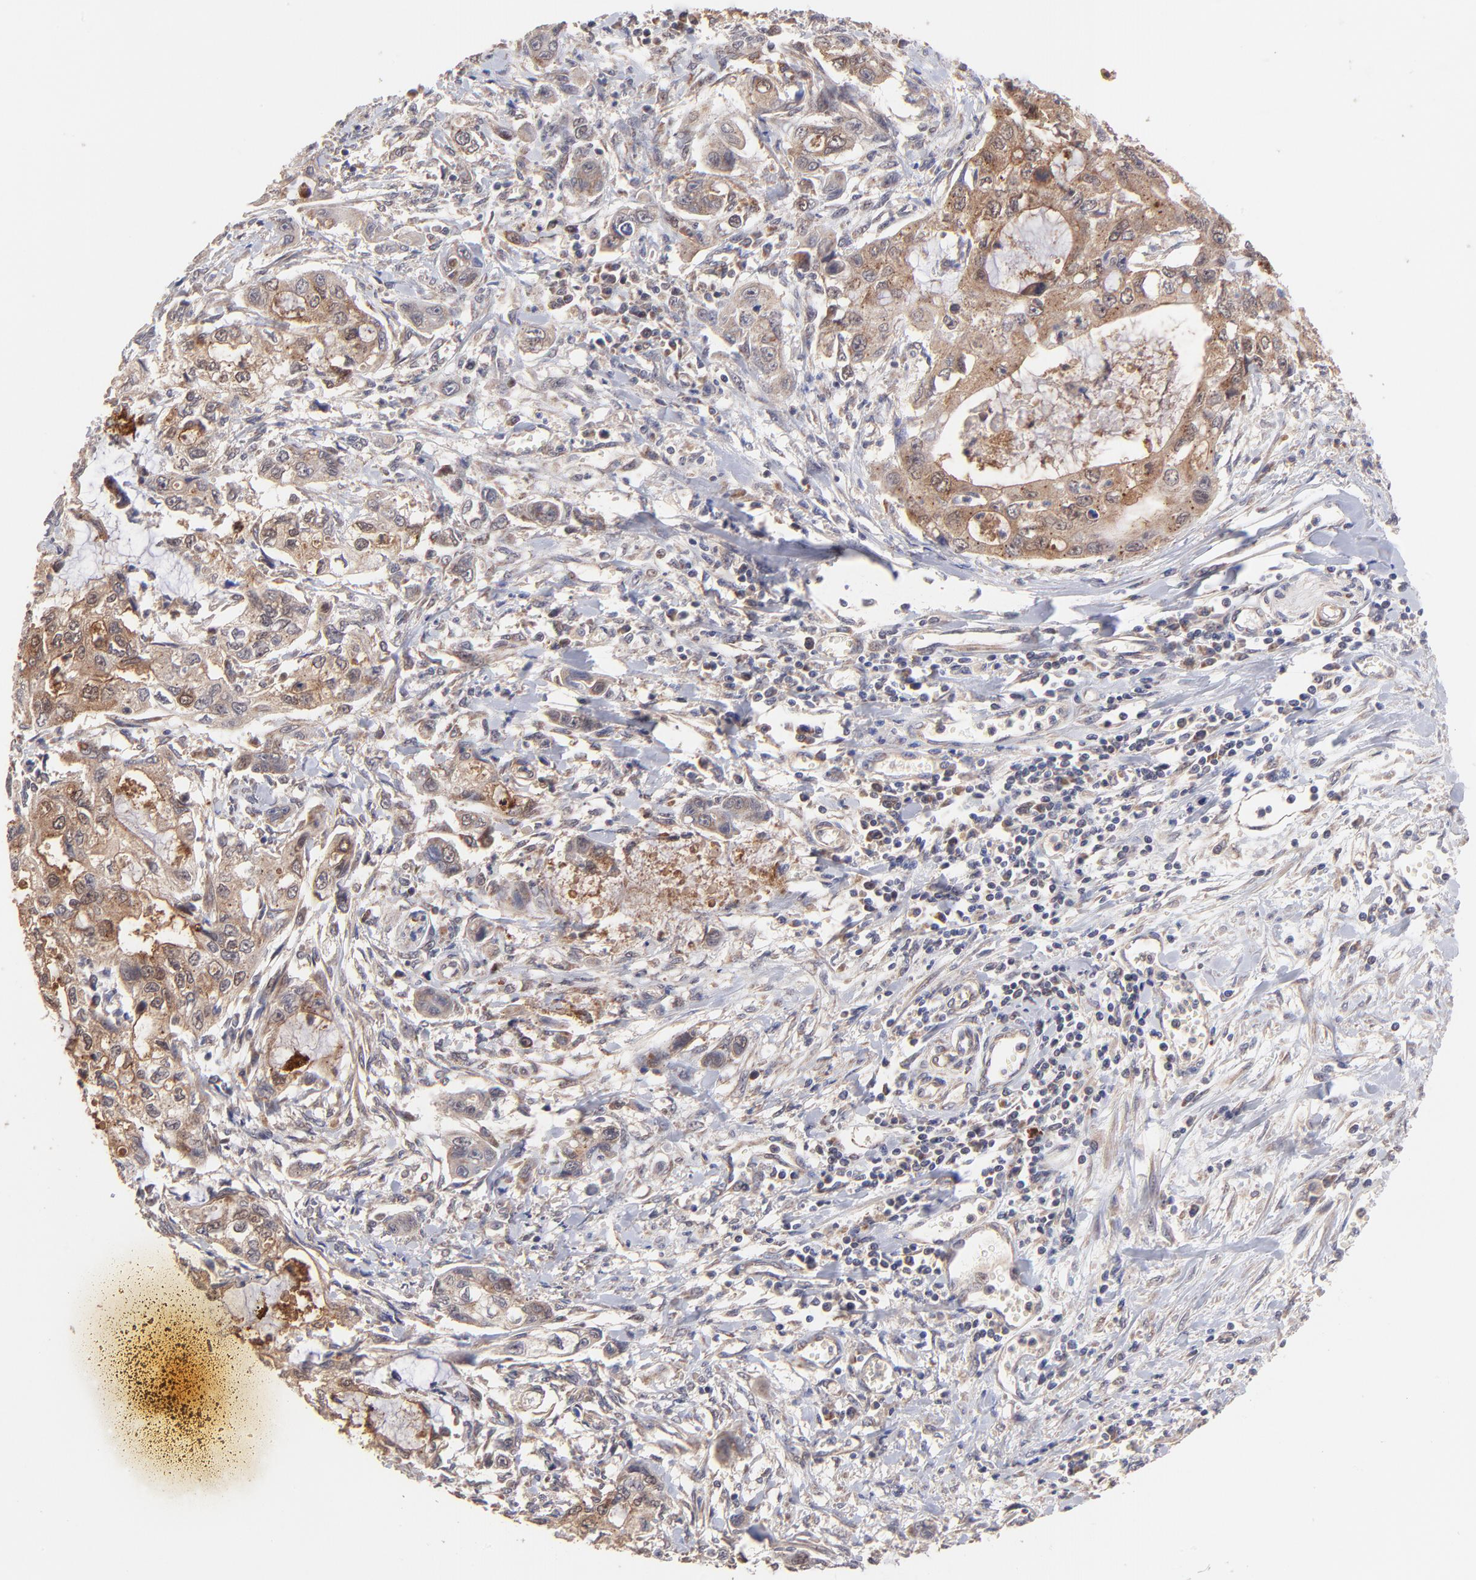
{"staining": {"intensity": "moderate", "quantity": ">75%", "location": "cytoplasmic/membranous"}, "tissue": "stomach cancer", "cell_type": "Tumor cells", "image_type": "cancer", "snomed": [{"axis": "morphology", "description": "Adenocarcinoma, NOS"}, {"axis": "topography", "description": "Stomach, upper"}], "caption": "A high-resolution micrograph shows IHC staining of stomach adenocarcinoma, which exhibits moderate cytoplasmic/membranous expression in approximately >75% of tumor cells.", "gene": "BAIAP2L2", "patient": {"sex": "female", "age": 52}}